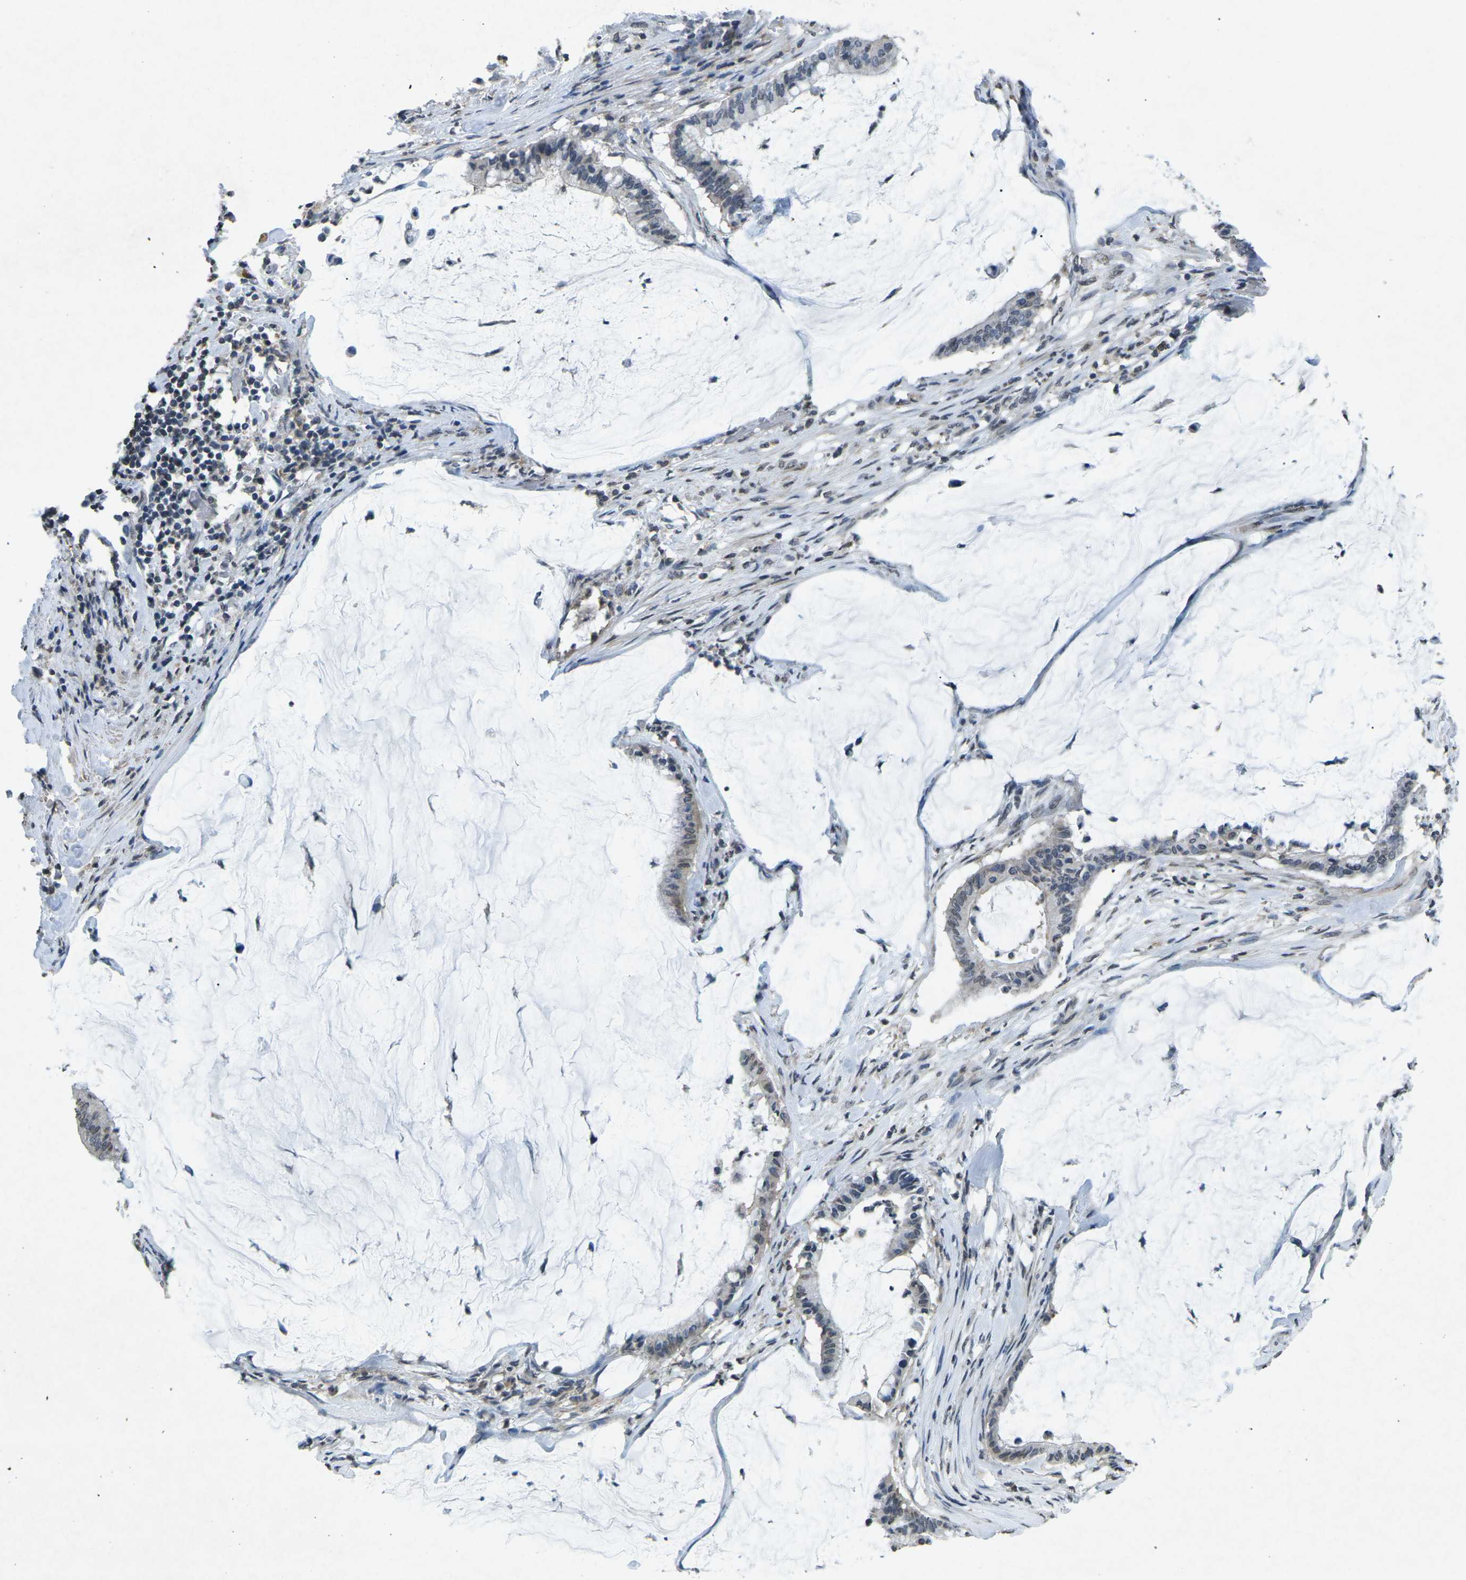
{"staining": {"intensity": "negative", "quantity": "none", "location": "none"}, "tissue": "pancreatic cancer", "cell_type": "Tumor cells", "image_type": "cancer", "snomed": [{"axis": "morphology", "description": "Adenocarcinoma, NOS"}, {"axis": "topography", "description": "Pancreas"}], "caption": "Tumor cells are negative for protein expression in human pancreatic cancer (adenocarcinoma). Brightfield microscopy of immunohistochemistry stained with DAB (brown) and hematoxylin (blue), captured at high magnification.", "gene": "TFR2", "patient": {"sex": "male", "age": 41}}